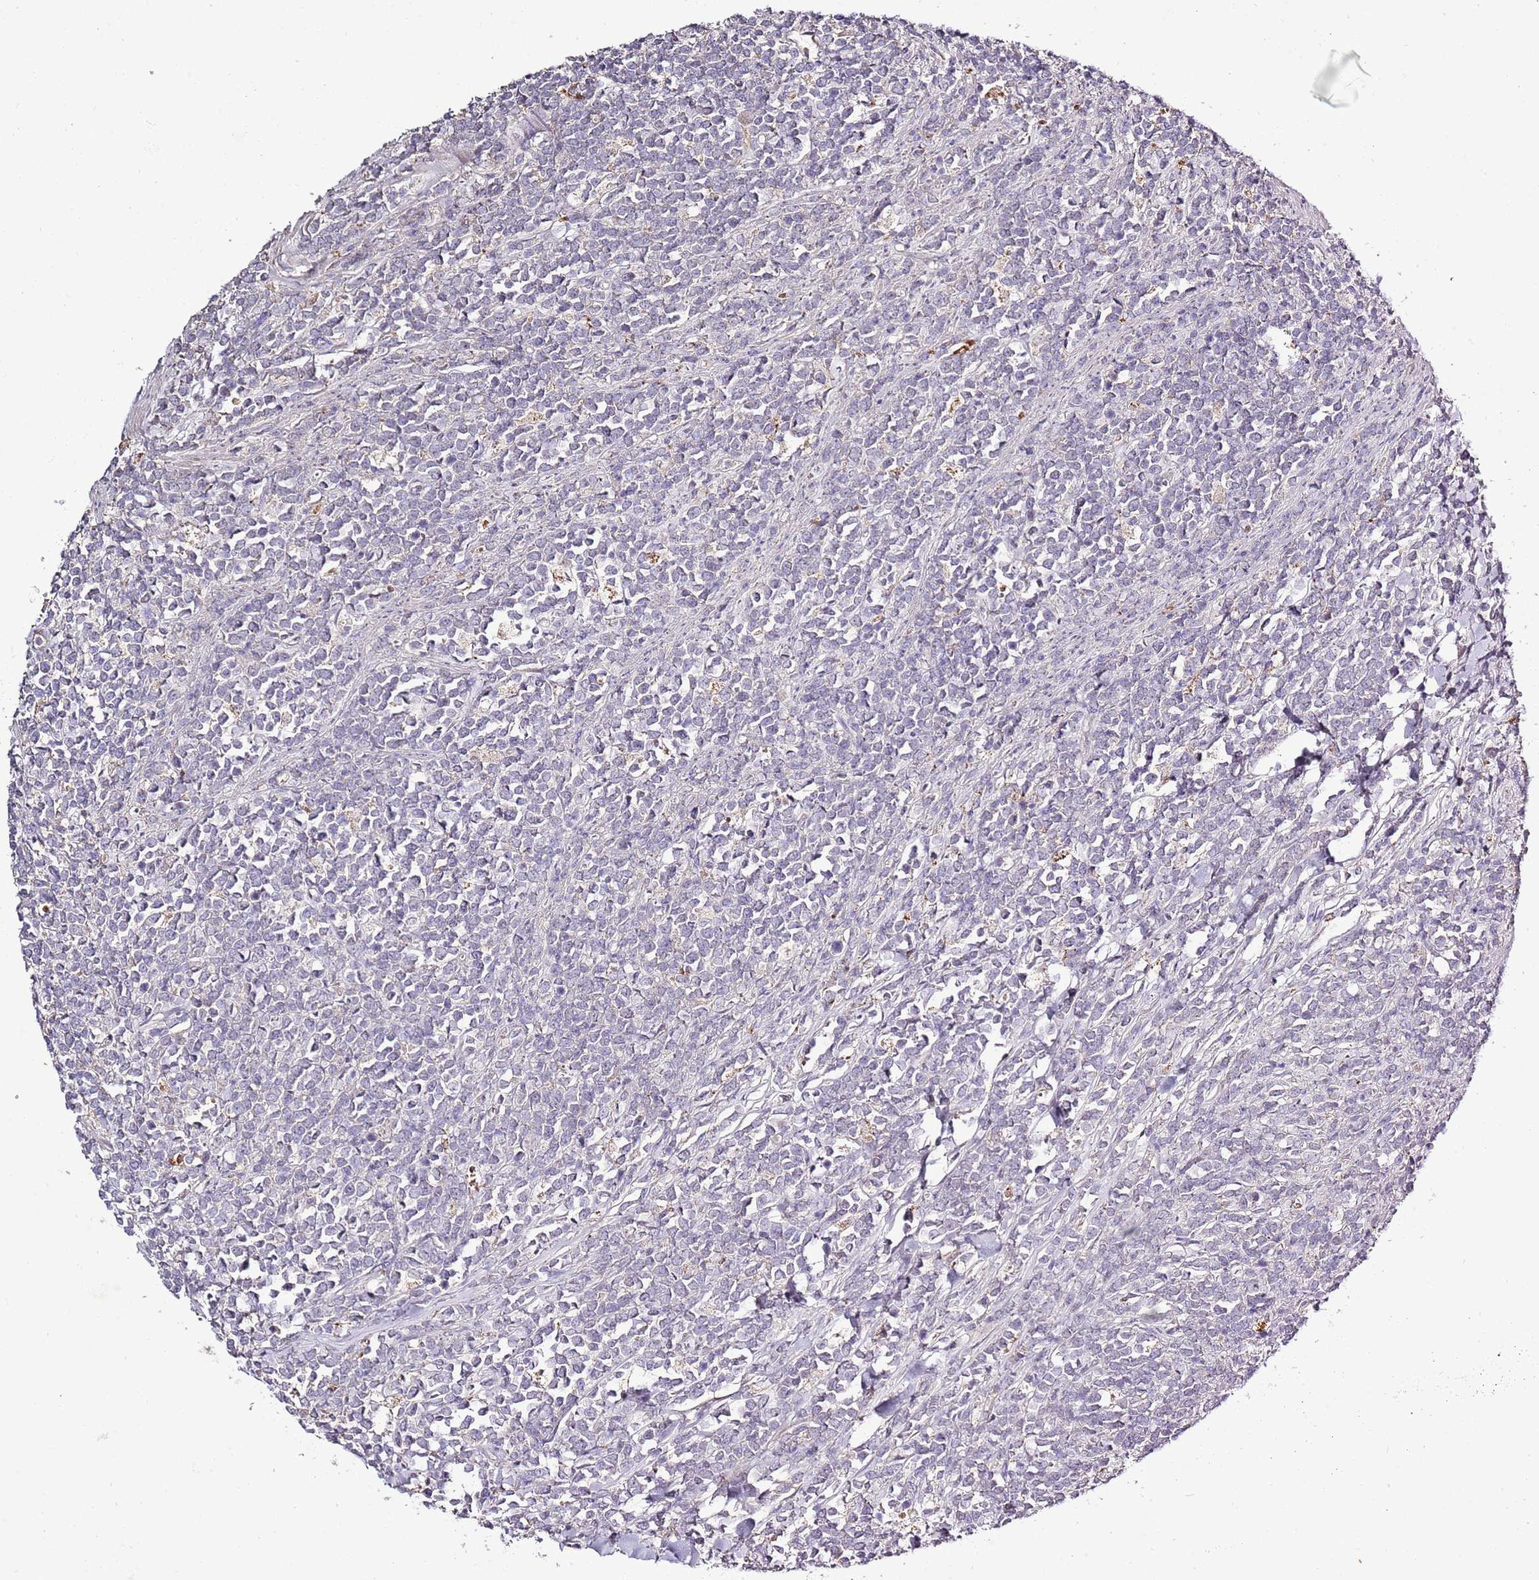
{"staining": {"intensity": "negative", "quantity": "none", "location": "none"}, "tissue": "lymphoma", "cell_type": "Tumor cells", "image_type": "cancer", "snomed": [{"axis": "morphology", "description": "Malignant lymphoma, non-Hodgkin's type, High grade"}, {"axis": "topography", "description": "Small intestine"}, {"axis": "topography", "description": "Colon"}], "caption": "IHC photomicrograph of neoplastic tissue: lymphoma stained with DAB shows no significant protein staining in tumor cells.", "gene": "P2RY13", "patient": {"sex": "male", "age": 8}}